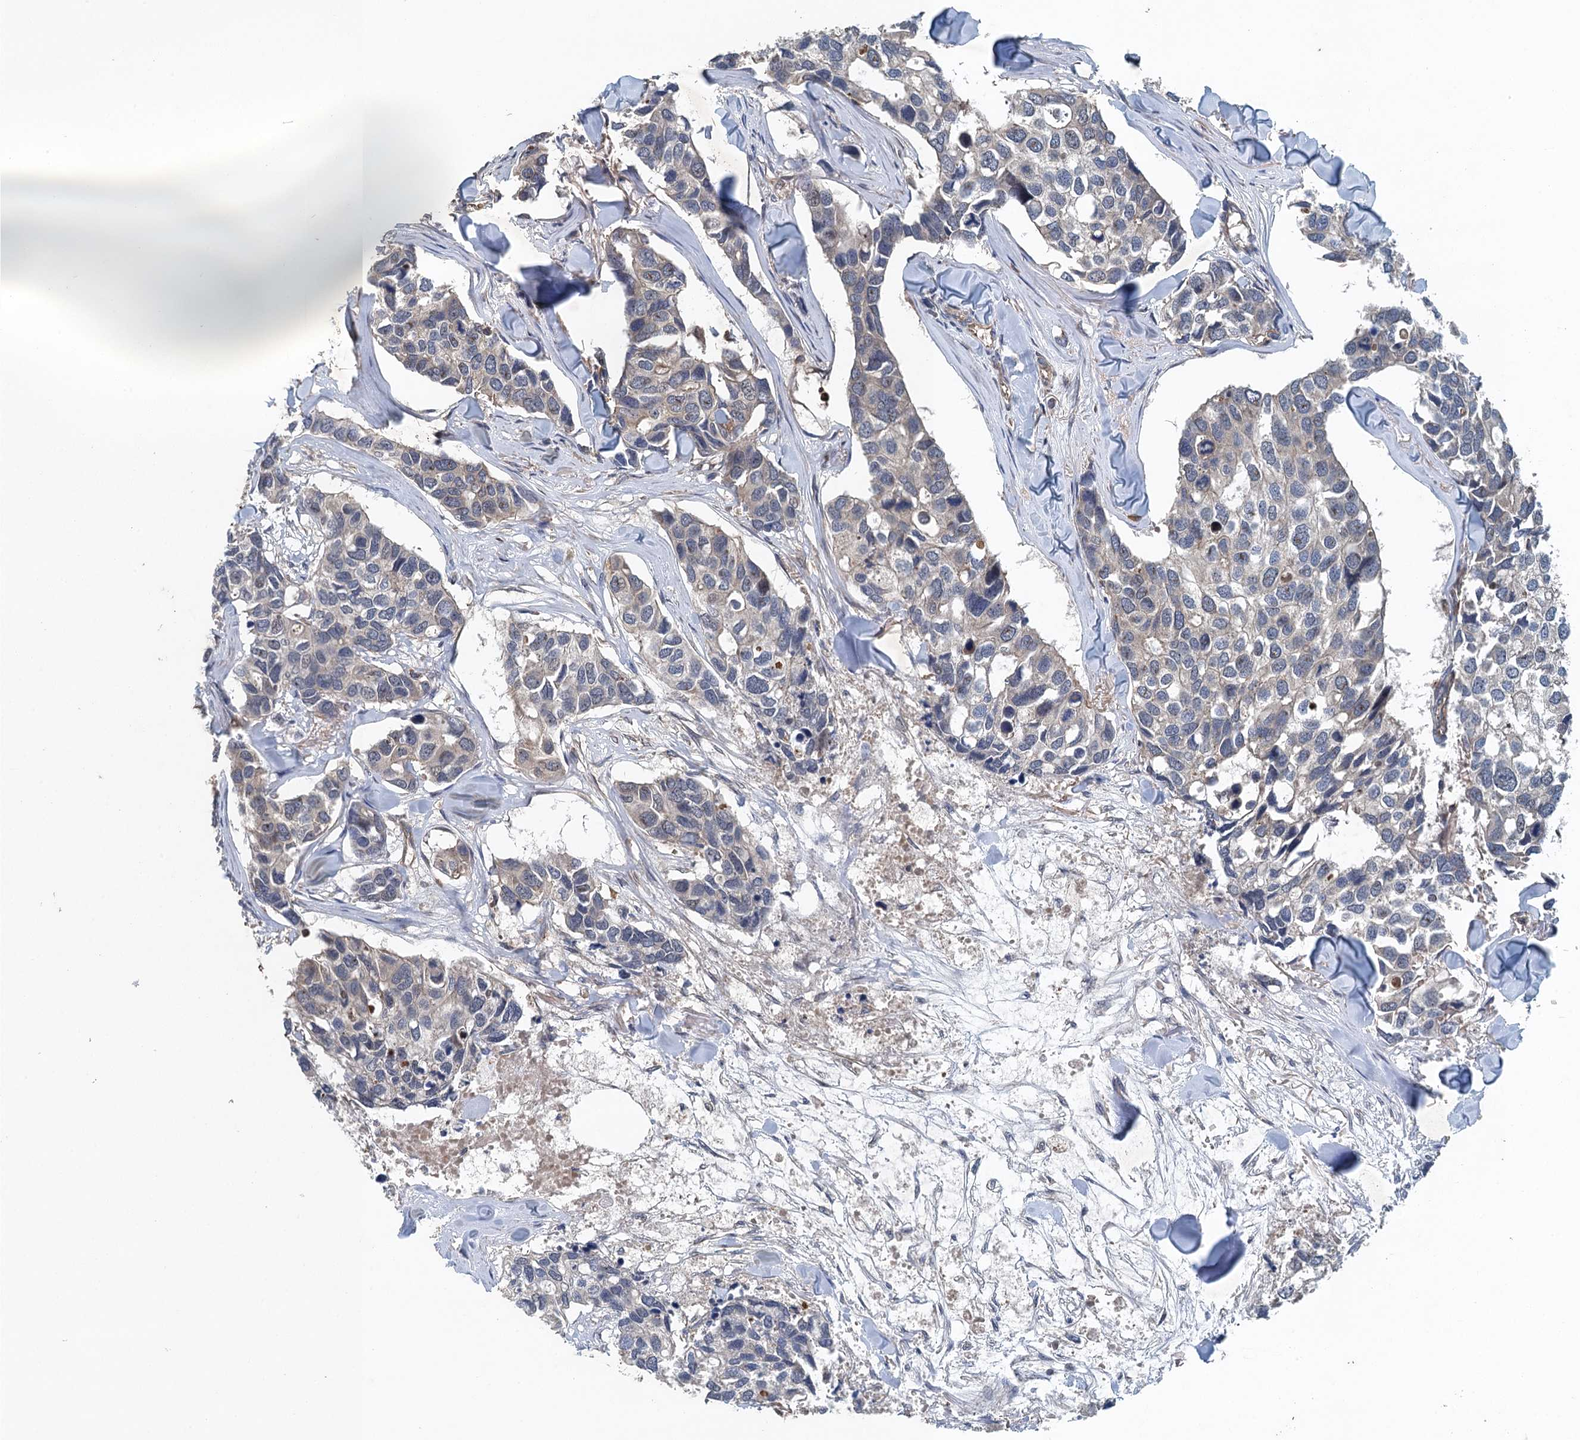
{"staining": {"intensity": "negative", "quantity": "none", "location": "none"}, "tissue": "breast cancer", "cell_type": "Tumor cells", "image_type": "cancer", "snomed": [{"axis": "morphology", "description": "Duct carcinoma"}, {"axis": "topography", "description": "Breast"}], "caption": "IHC image of neoplastic tissue: breast cancer stained with DAB (3,3'-diaminobenzidine) exhibits no significant protein staining in tumor cells.", "gene": "BORCS5", "patient": {"sex": "female", "age": 83}}